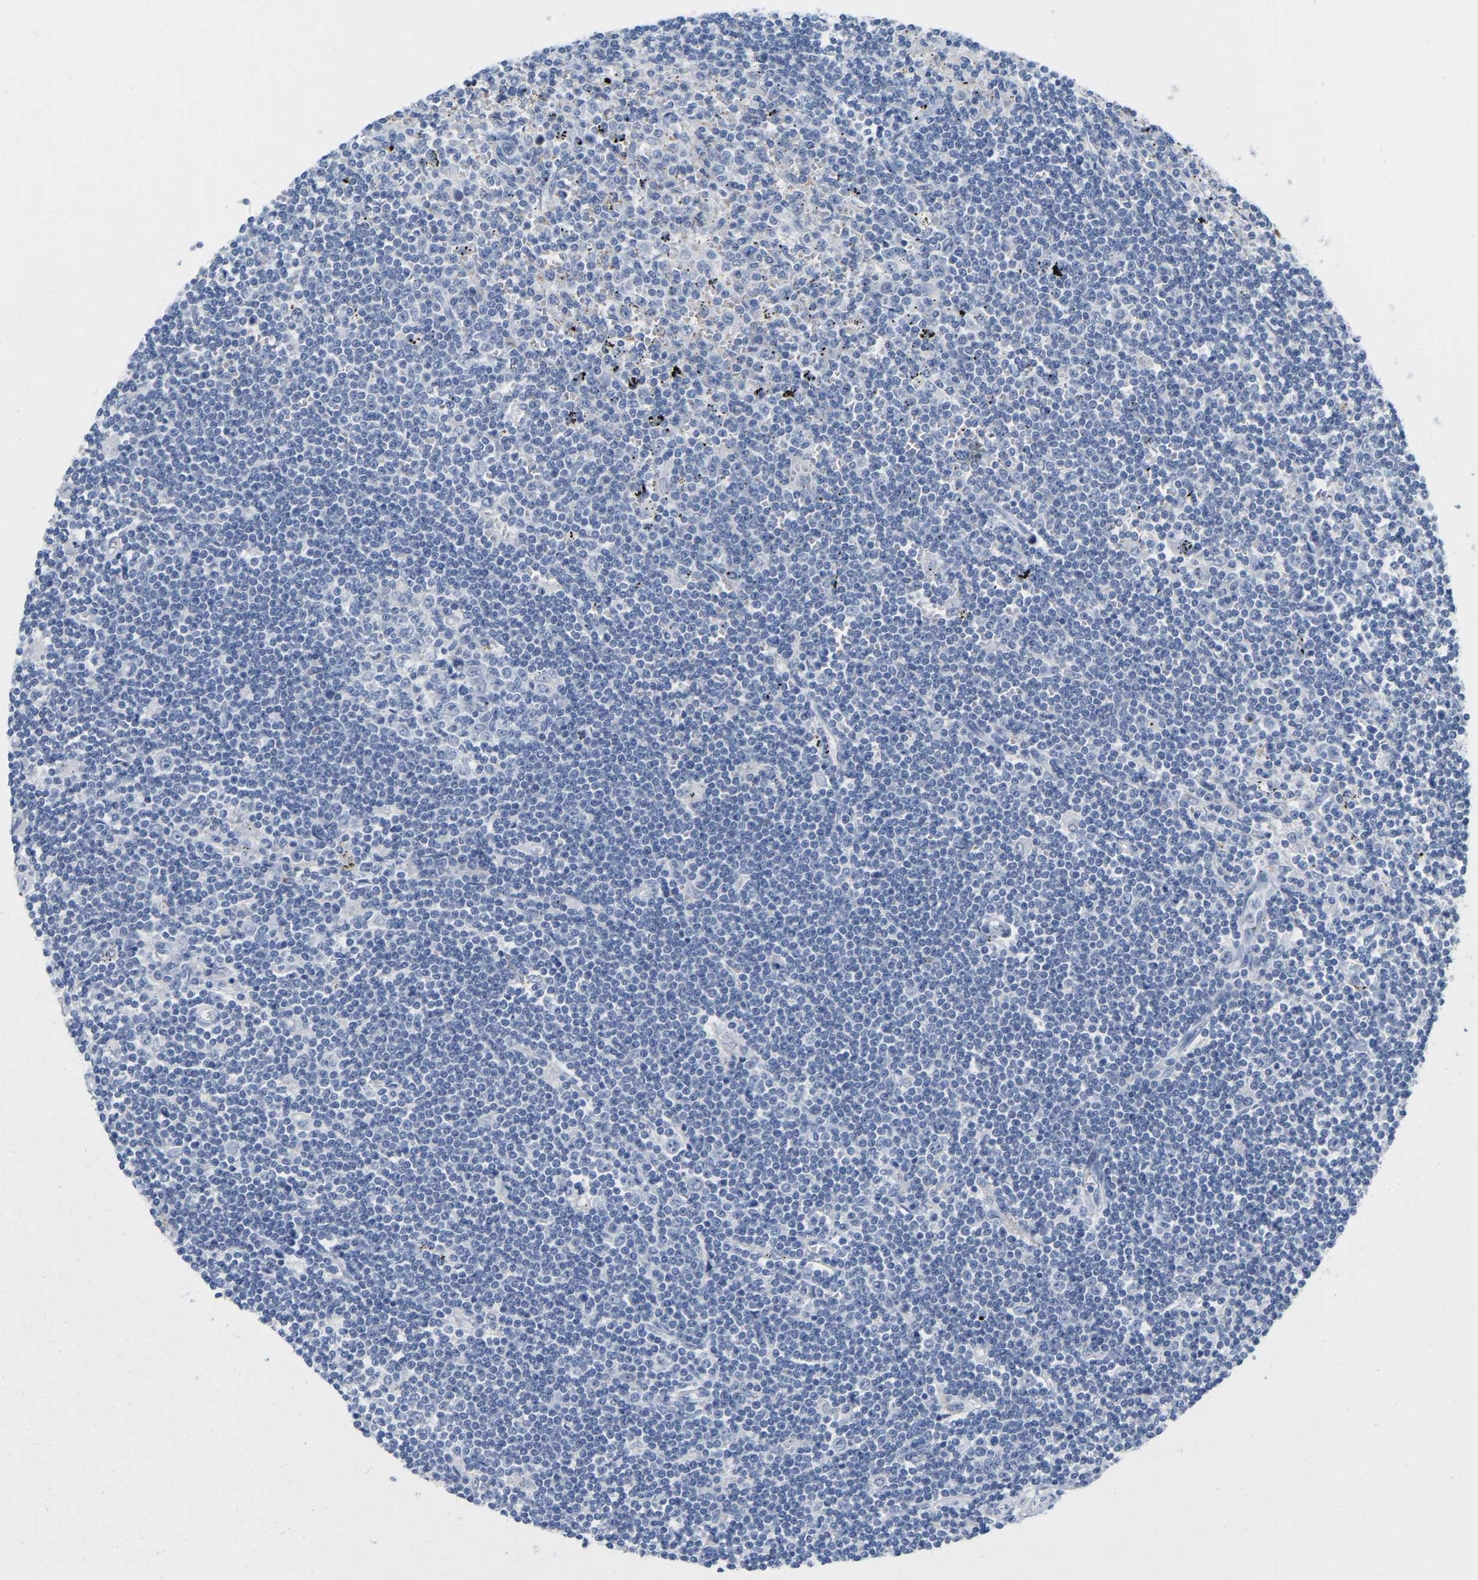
{"staining": {"intensity": "negative", "quantity": "none", "location": "none"}, "tissue": "lymphoma", "cell_type": "Tumor cells", "image_type": "cancer", "snomed": [{"axis": "morphology", "description": "Malignant lymphoma, non-Hodgkin's type, Low grade"}, {"axis": "topography", "description": "Spleen"}], "caption": "Immunohistochemistry photomicrograph of lymphoma stained for a protein (brown), which displays no expression in tumor cells. (DAB immunohistochemistry (IHC), high magnification).", "gene": "ULBP2", "patient": {"sex": "male", "age": 76}}